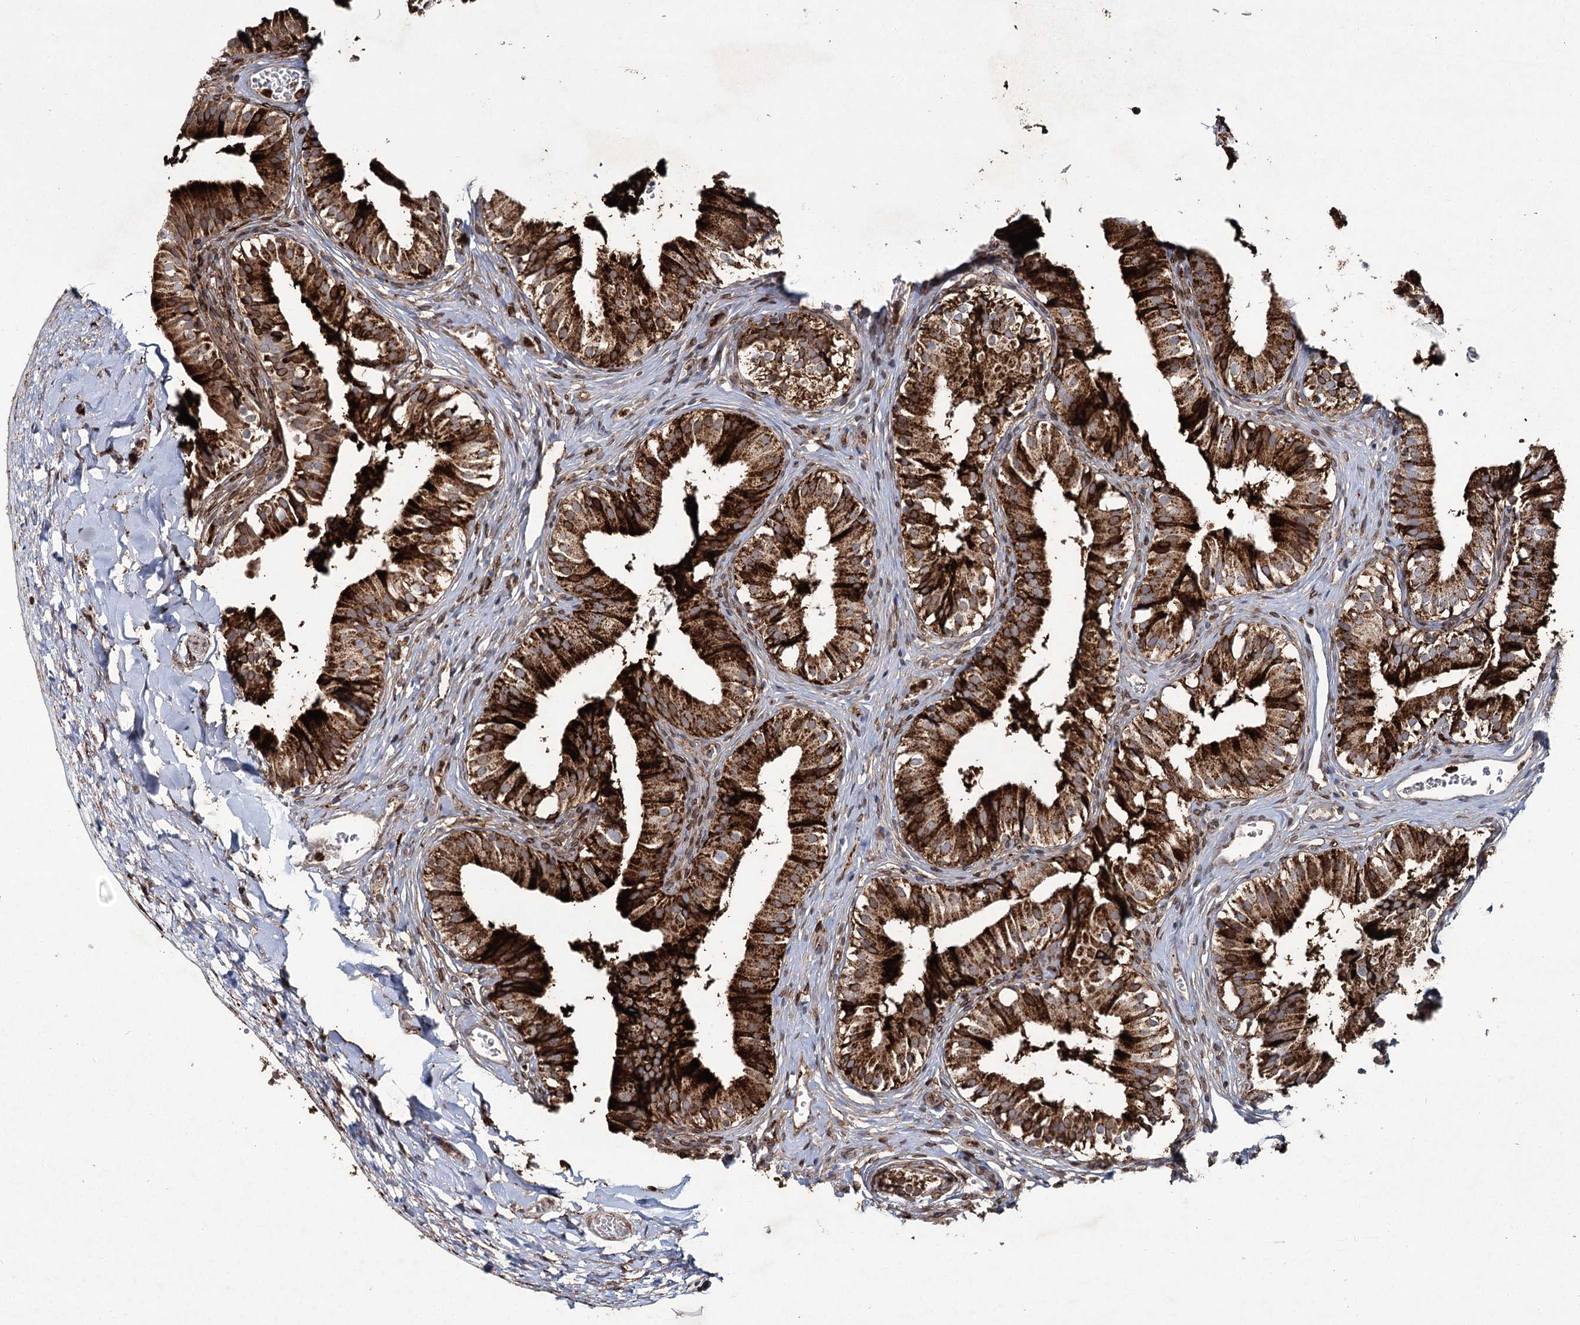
{"staining": {"intensity": "strong", "quantity": ">75%", "location": "cytoplasmic/membranous"}, "tissue": "gallbladder", "cell_type": "Glandular cells", "image_type": "normal", "snomed": [{"axis": "morphology", "description": "Normal tissue, NOS"}, {"axis": "topography", "description": "Gallbladder"}], "caption": "Immunohistochemistry (IHC) staining of benign gallbladder, which exhibits high levels of strong cytoplasmic/membranous staining in approximately >75% of glandular cells indicating strong cytoplasmic/membranous protein positivity. The staining was performed using DAB (brown) for protein detection and nuclei were counterstained in hematoxylin (blue).", "gene": "DCUN1D4", "patient": {"sex": "female", "age": 47}}